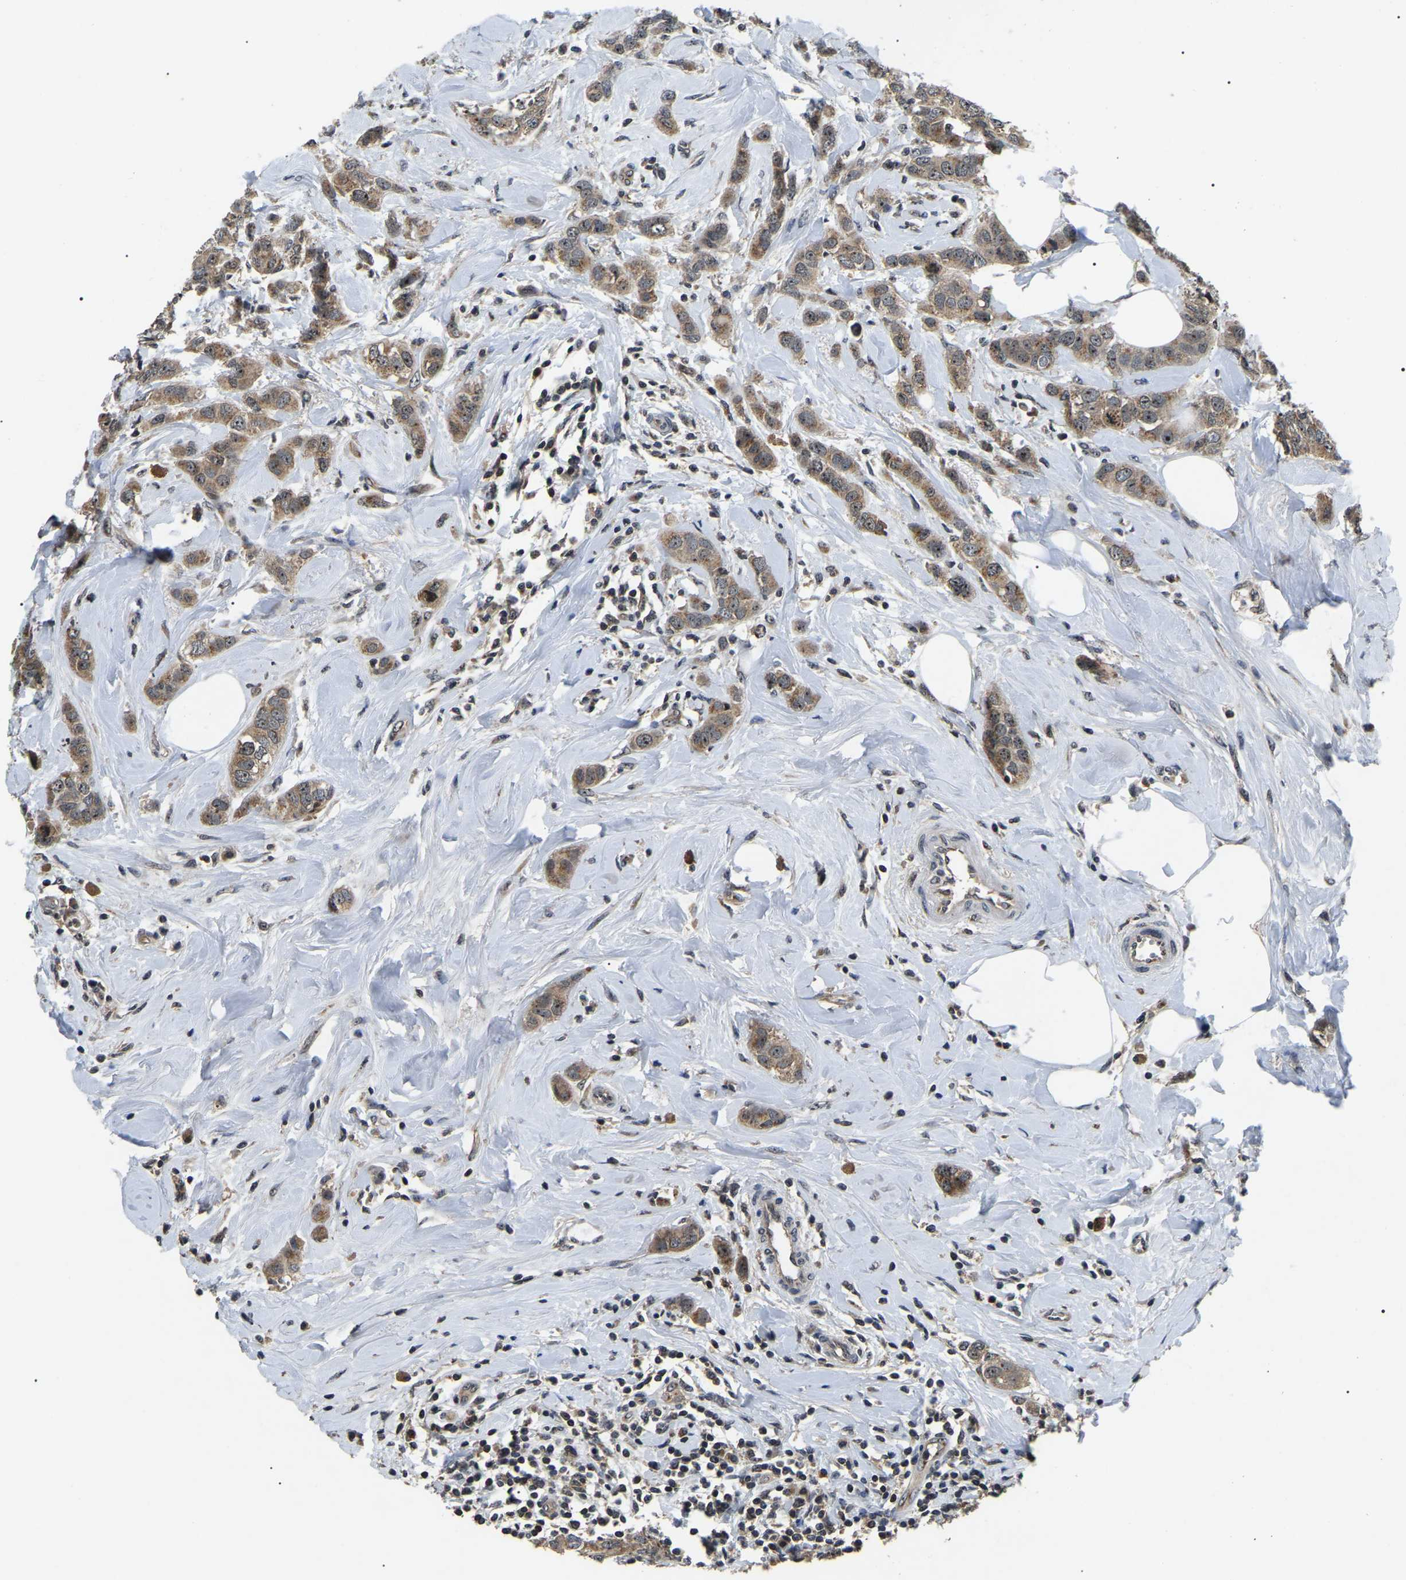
{"staining": {"intensity": "moderate", "quantity": ">75%", "location": "cytoplasmic/membranous,nuclear"}, "tissue": "breast cancer", "cell_type": "Tumor cells", "image_type": "cancer", "snomed": [{"axis": "morphology", "description": "Duct carcinoma"}, {"axis": "topography", "description": "Breast"}], "caption": "A micrograph of breast infiltrating ductal carcinoma stained for a protein exhibits moderate cytoplasmic/membranous and nuclear brown staining in tumor cells.", "gene": "RBM28", "patient": {"sex": "female", "age": 50}}